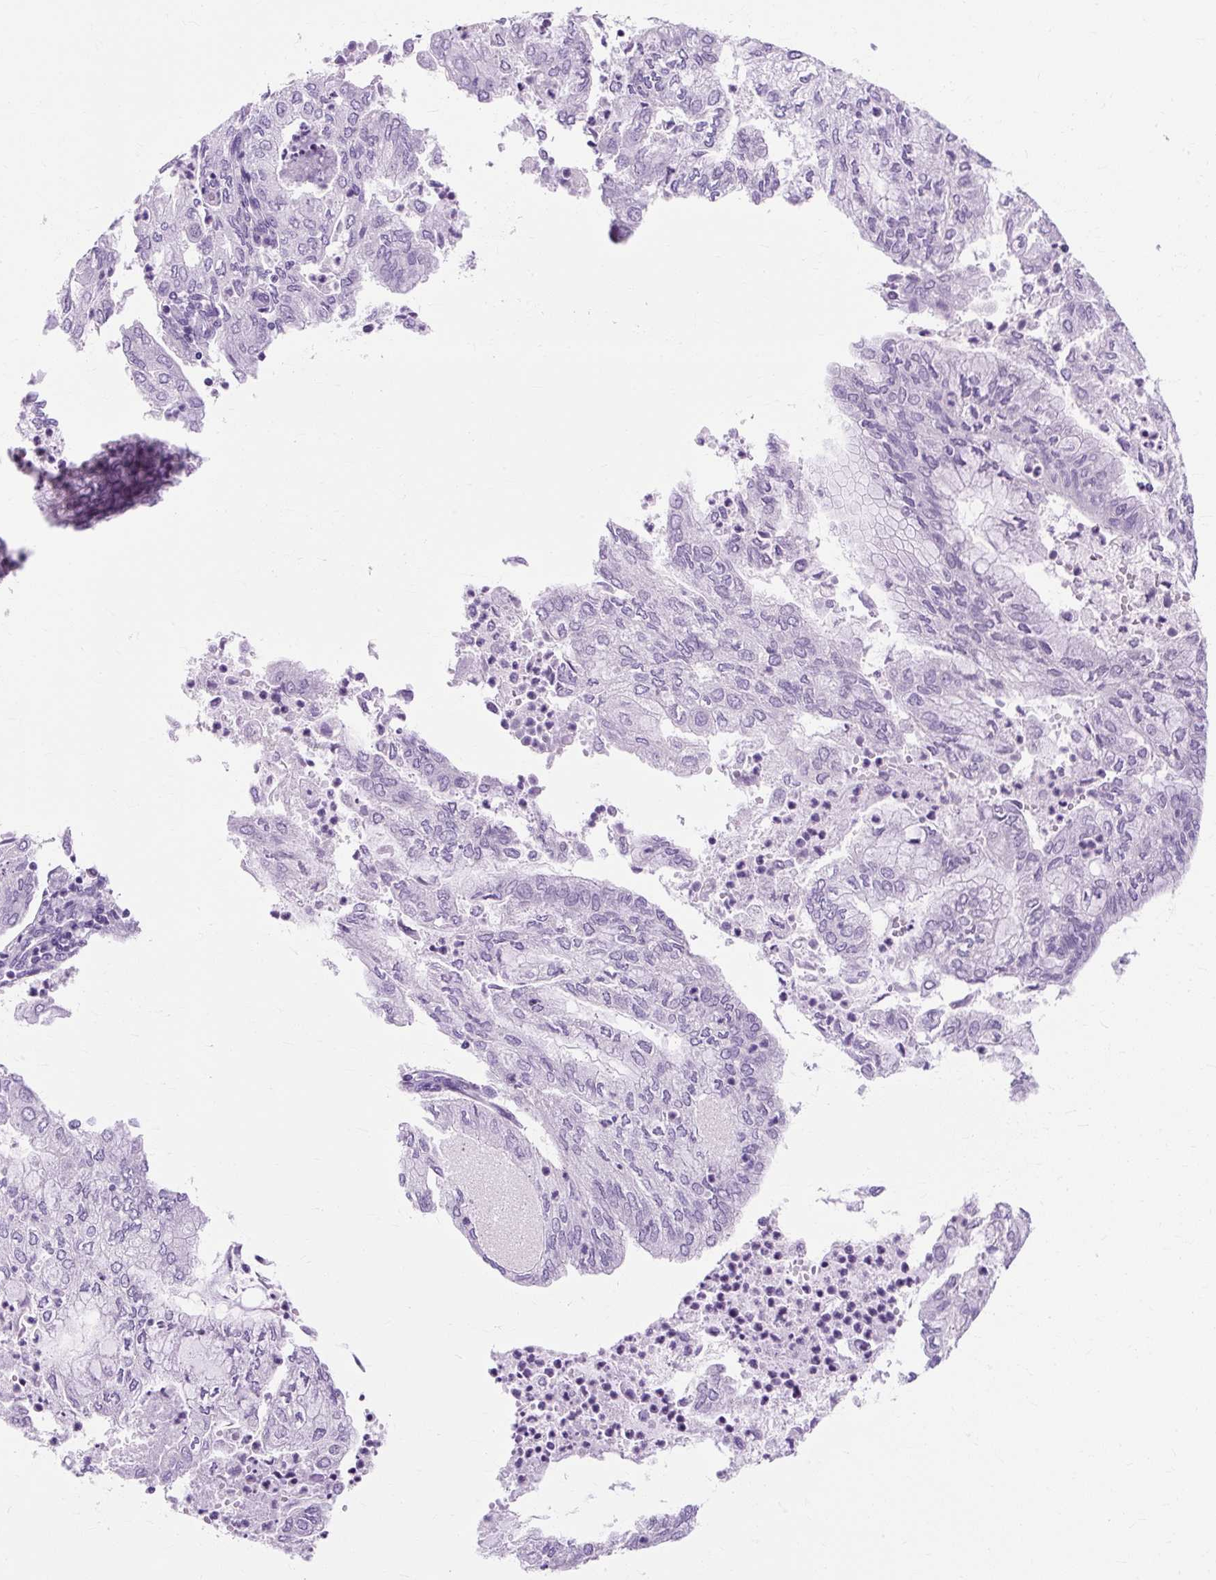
{"staining": {"intensity": "negative", "quantity": "none", "location": "none"}, "tissue": "endometrial cancer", "cell_type": "Tumor cells", "image_type": "cancer", "snomed": [{"axis": "morphology", "description": "Adenocarcinoma, NOS"}, {"axis": "topography", "description": "Endometrium"}], "caption": "DAB immunohistochemical staining of human adenocarcinoma (endometrial) demonstrates no significant positivity in tumor cells.", "gene": "RYBP", "patient": {"sex": "female", "age": 75}}